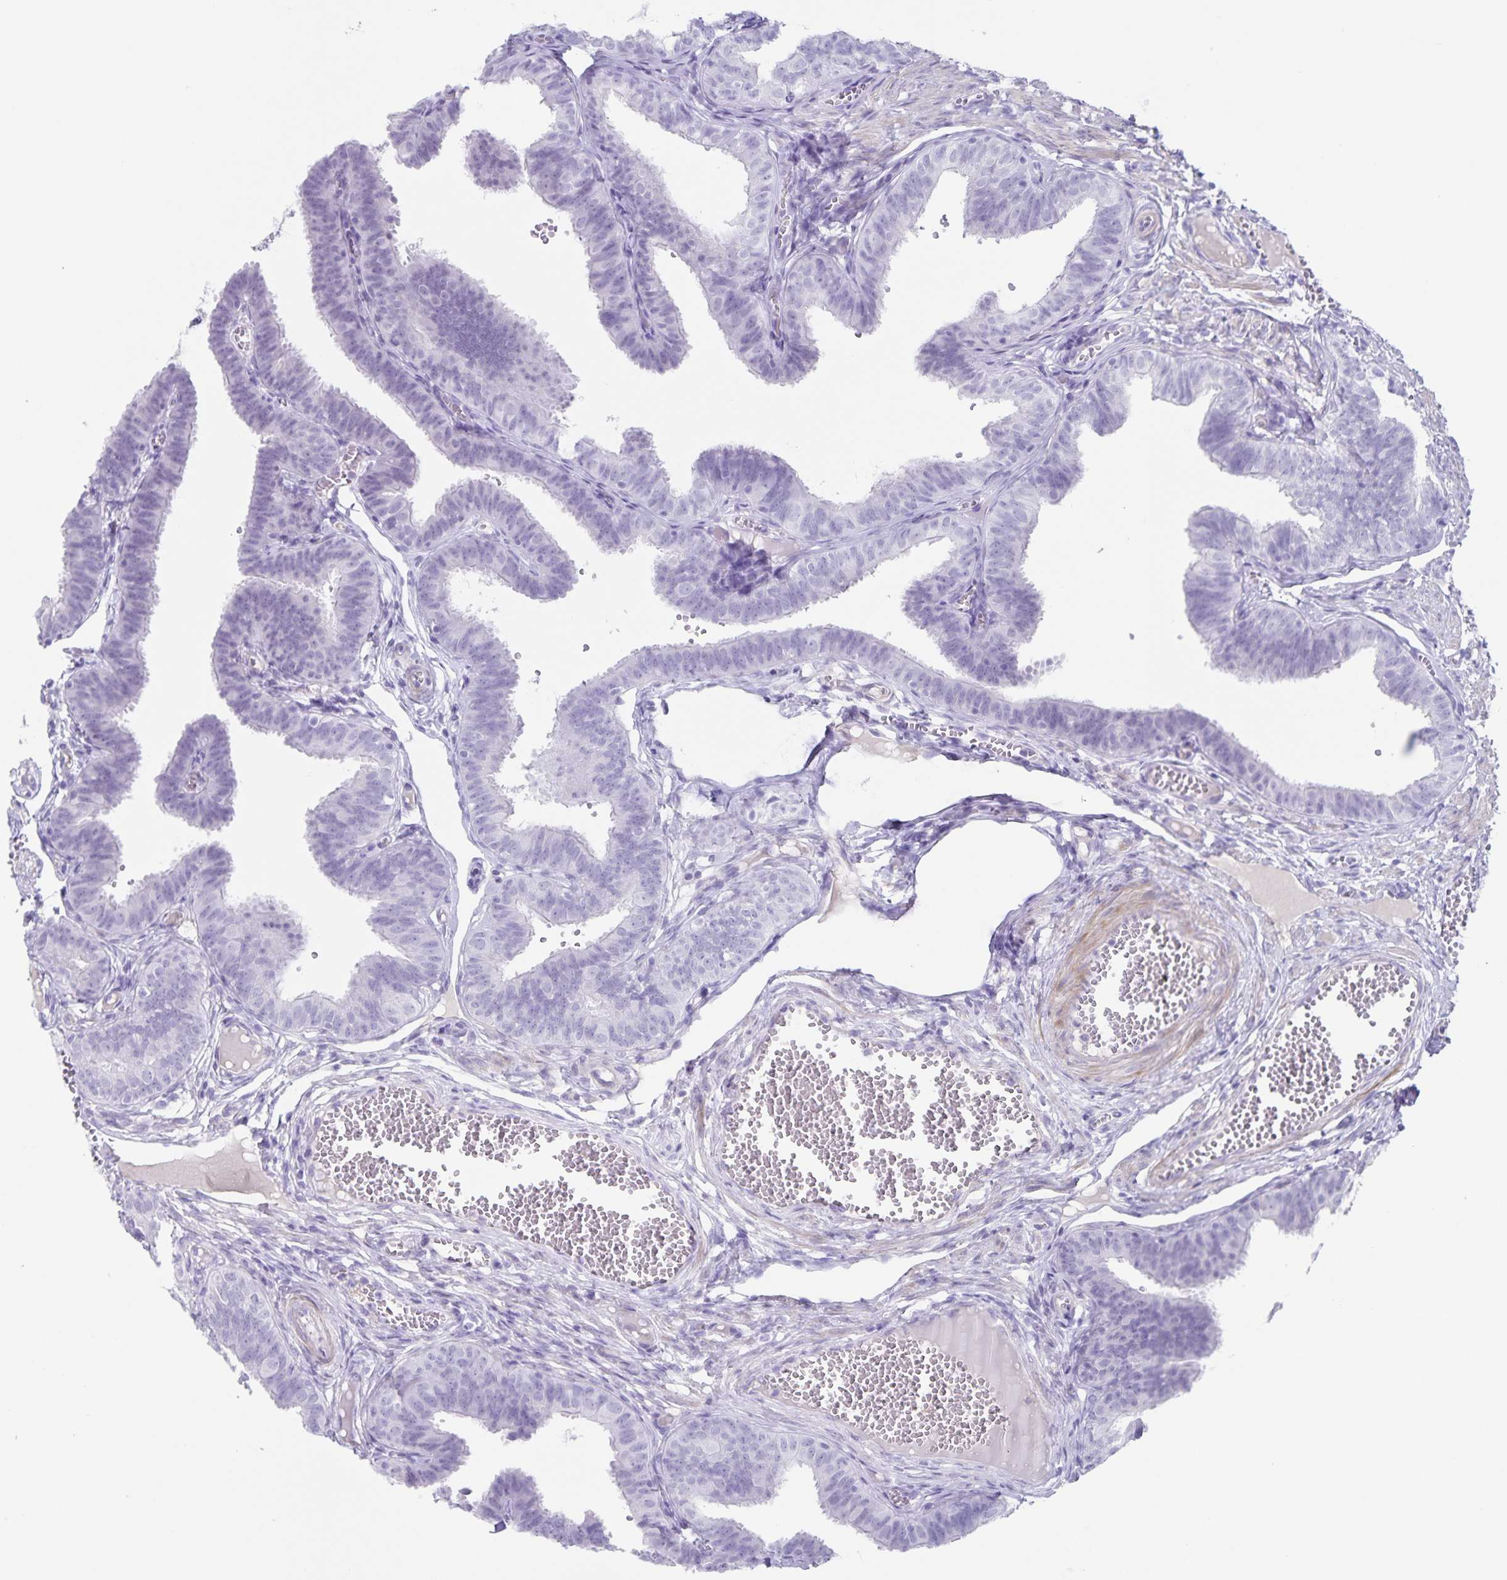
{"staining": {"intensity": "negative", "quantity": "none", "location": "none"}, "tissue": "fallopian tube", "cell_type": "Glandular cells", "image_type": "normal", "snomed": [{"axis": "morphology", "description": "Normal tissue, NOS"}, {"axis": "topography", "description": "Fallopian tube"}], "caption": "The immunohistochemistry photomicrograph has no significant positivity in glandular cells of fallopian tube. (DAB IHC, high magnification).", "gene": "C11orf42", "patient": {"sex": "female", "age": 25}}